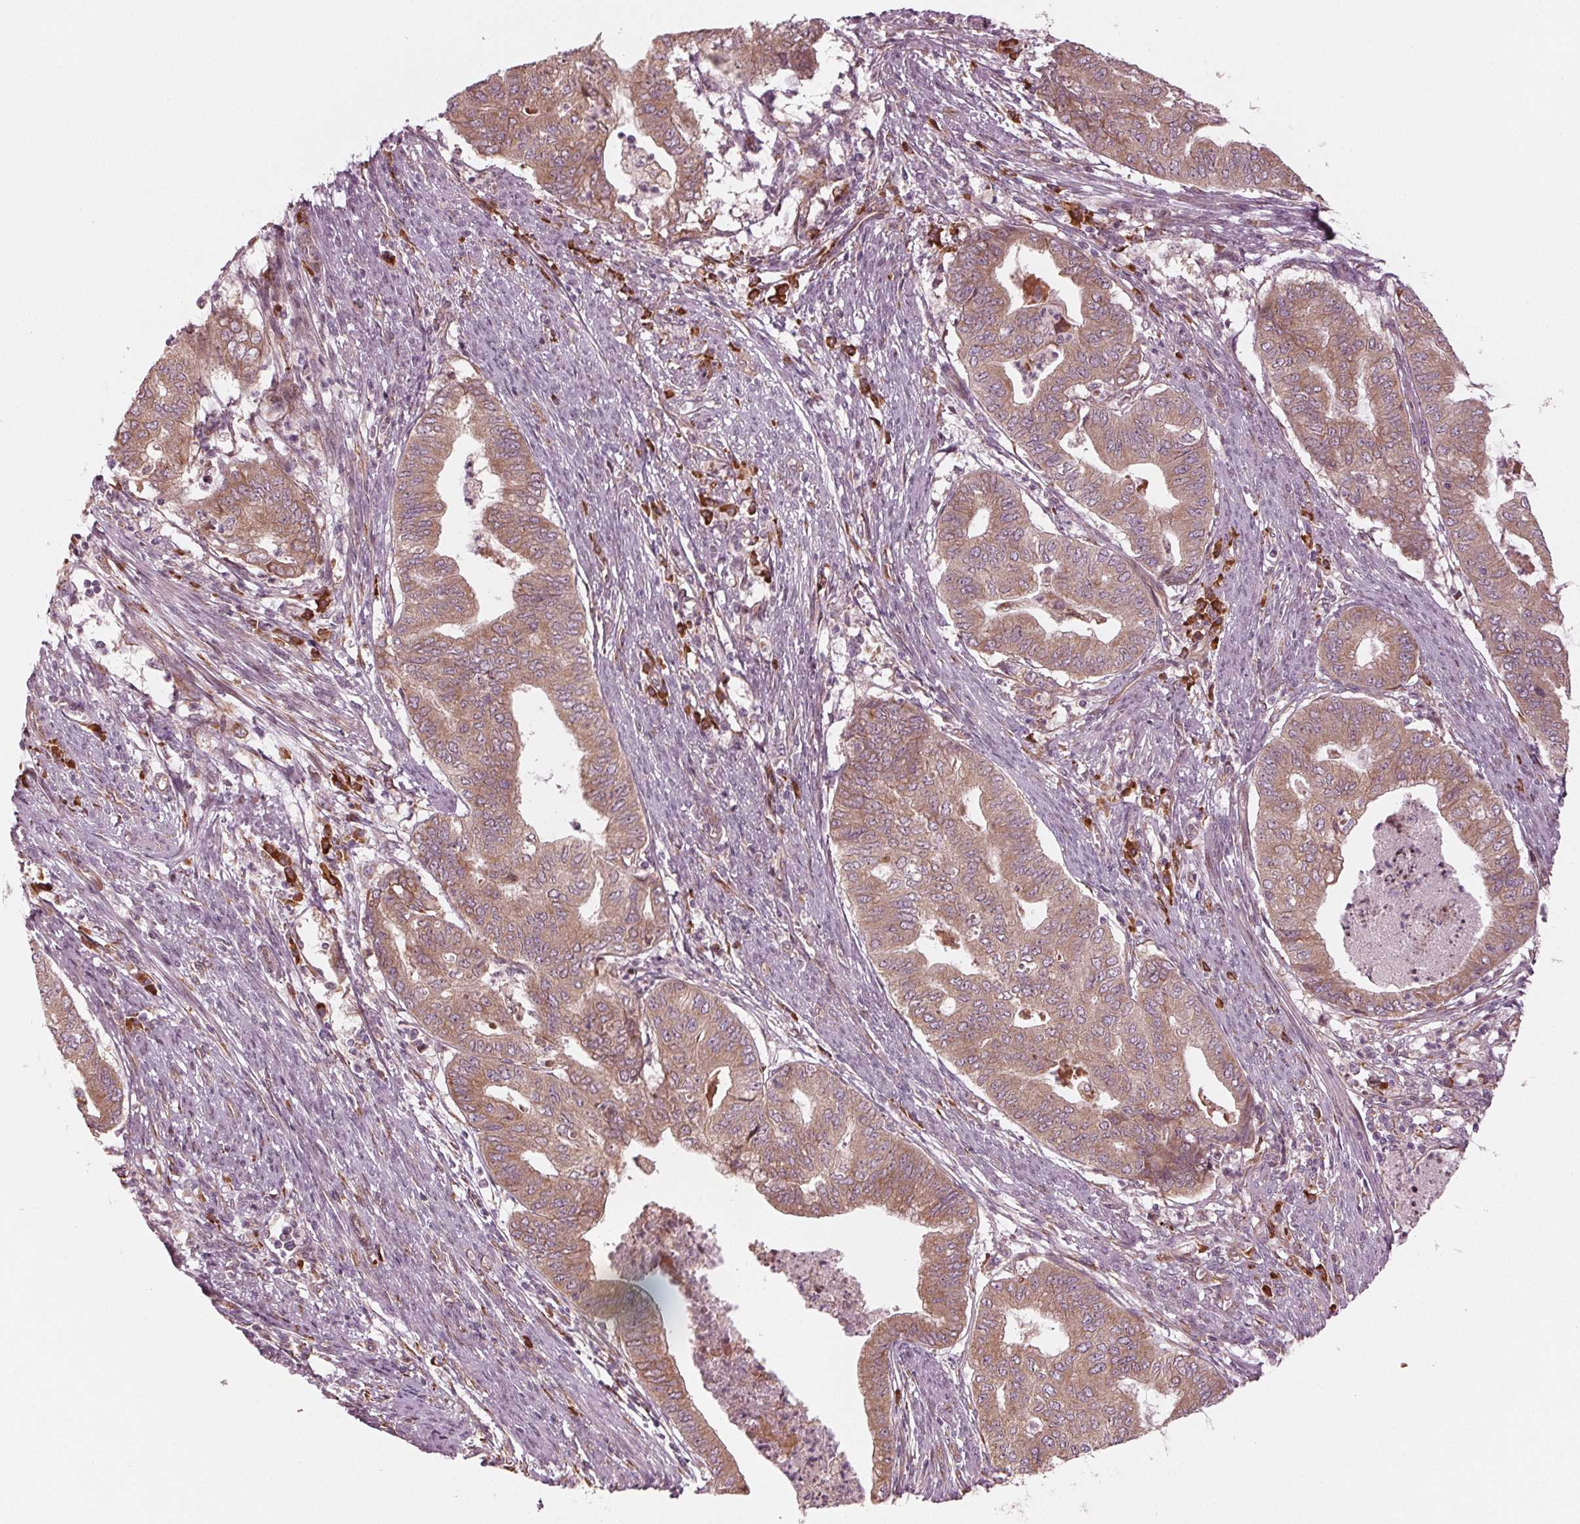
{"staining": {"intensity": "moderate", "quantity": ">75%", "location": "cytoplasmic/membranous"}, "tissue": "endometrial cancer", "cell_type": "Tumor cells", "image_type": "cancer", "snomed": [{"axis": "morphology", "description": "Adenocarcinoma, NOS"}, {"axis": "topography", "description": "Endometrium"}], "caption": "Protein expression by immunohistochemistry (IHC) shows moderate cytoplasmic/membranous staining in approximately >75% of tumor cells in endometrial adenocarcinoma. (DAB = brown stain, brightfield microscopy at high magnification).", "gene": "CMIP", "patient": {"sex": "female", "age": 79}}